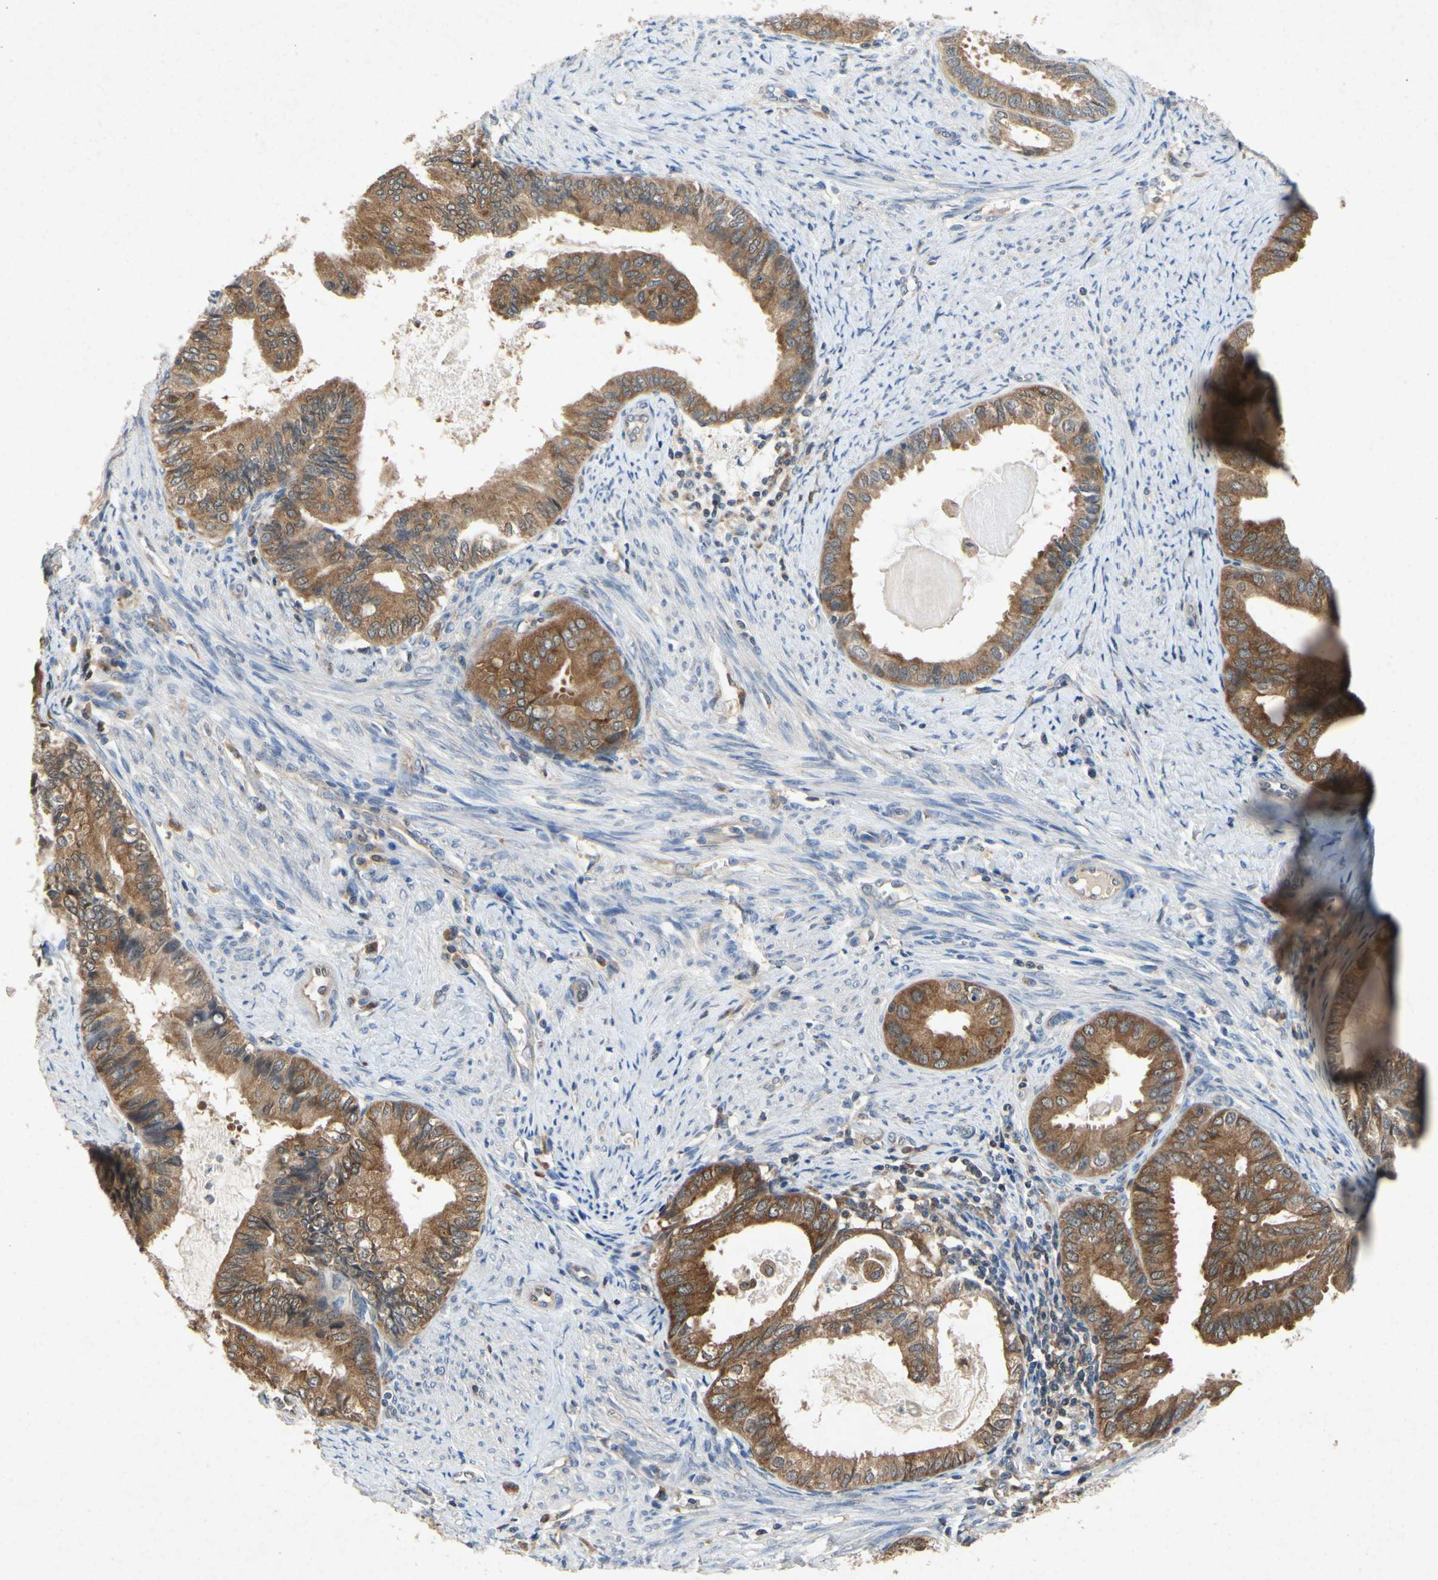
{"staining": {"intensity": "moderate", "quantity": ">75%", "location": "cytoplasmic/membranous"}, "tissue": "endometrial cancer", "cell_type": "Tumor cells", "image_type": "cancer", "snomed": [{"axis": "morphology", "description": "Adenocarcinoma, NOS"}, {"axis": "topography", "description": "Endometrium"}], "caption": "IHC histopathology image of endometrial adenocarcinoma stained for a protein (brown), which shows medium levels of moderate cytoplasmic/membranous staining in about >75% of tumor cells.", "gene": "RPS6KA1", "patient": {"sex": "female", "age": 86}}